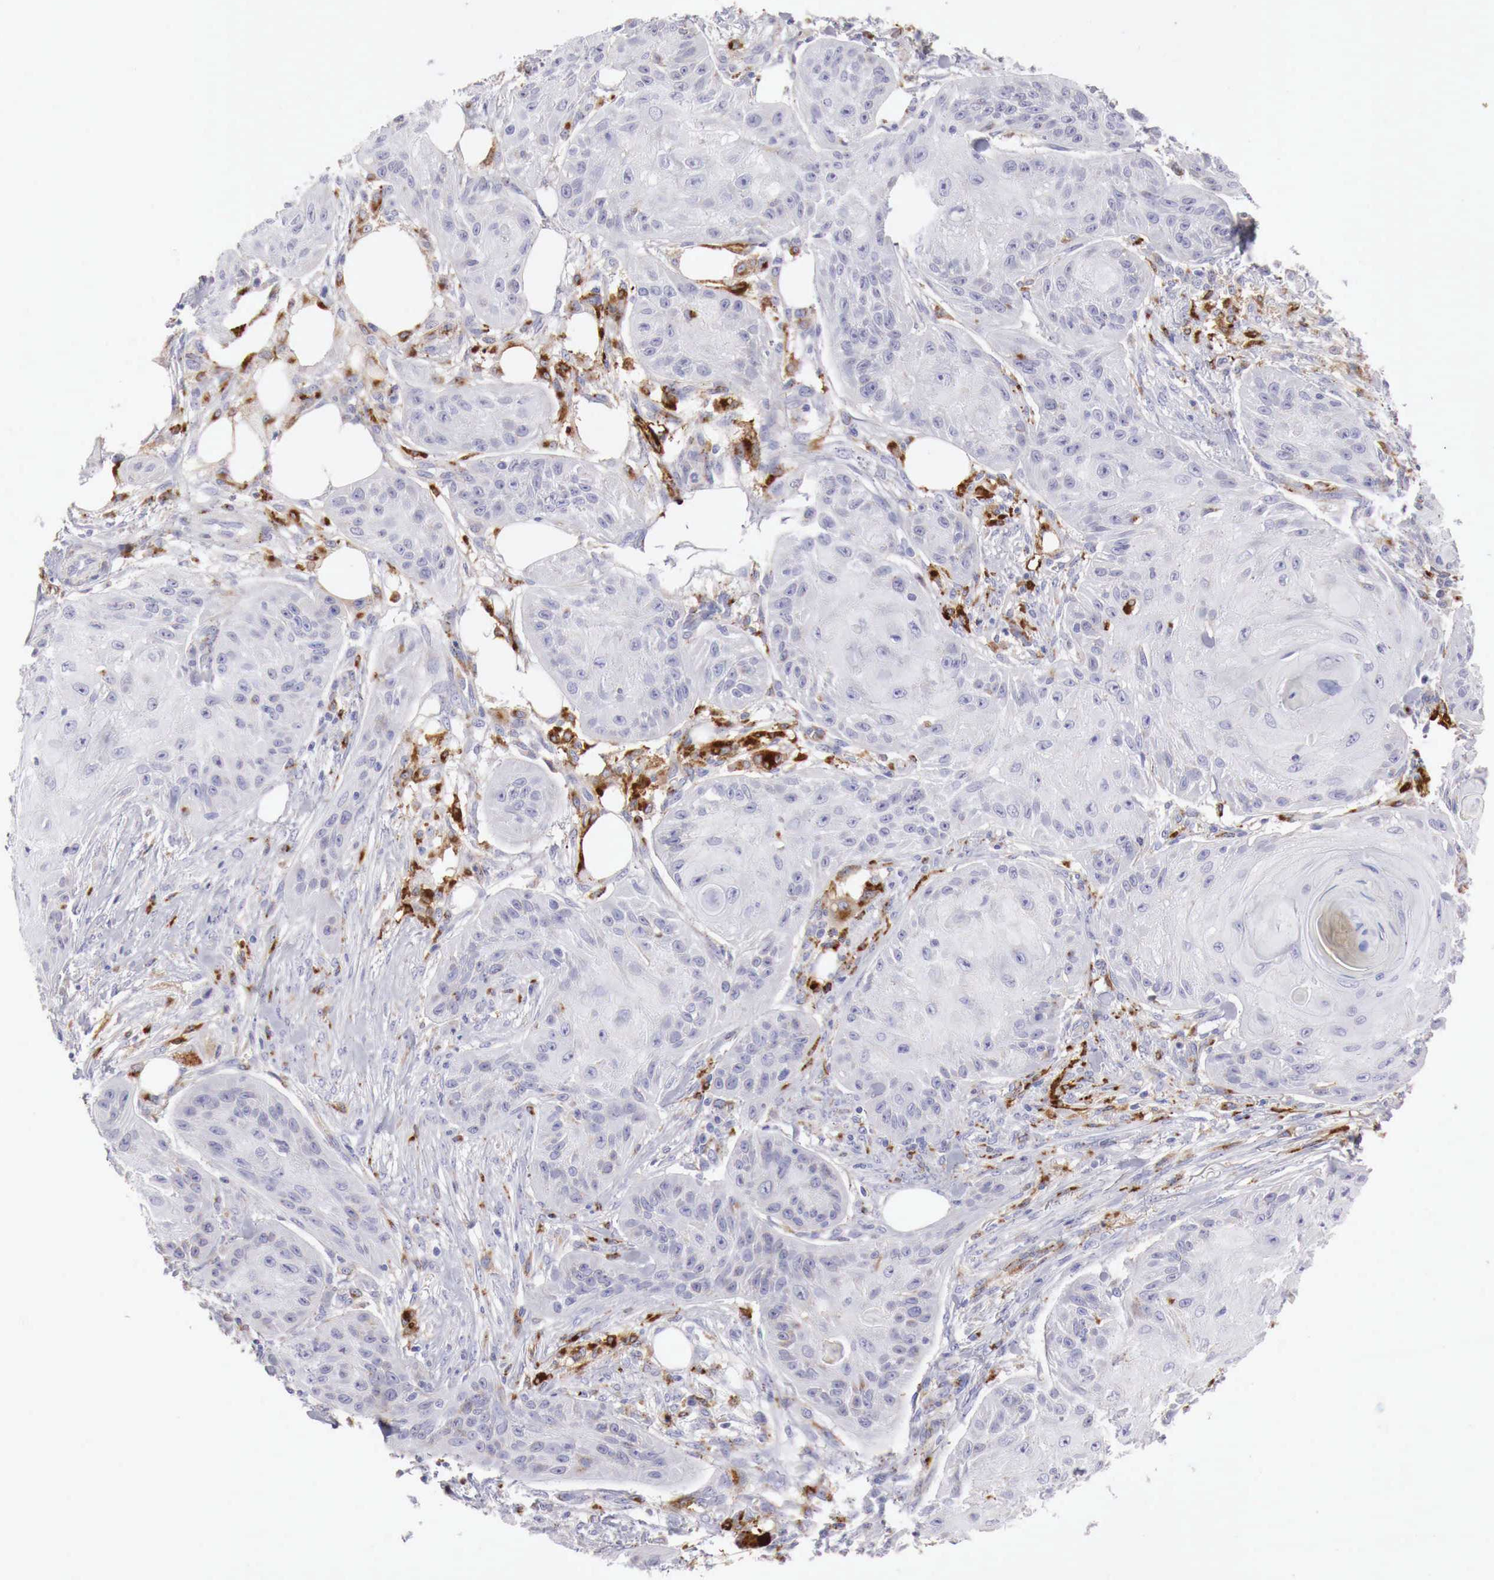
{"staining": {"intensity": "negative", "quantity": "none", "location": "none"}, "tissue": "skin cancer", "cell_type": "Tumor cells", "image_type": "cancer", "snomed": [{"axis": "morphology", "description": "Squamous cell carcinoma, NOS"}, {"axis": "topography", "description": "Skin"}], "caption": "Immunohistochemistry of squamous cell carcinoma (skin) demonstrates no expression in tumor cells.", "gene": "GLA", "patient": {"sex": "female", "age": 88}}